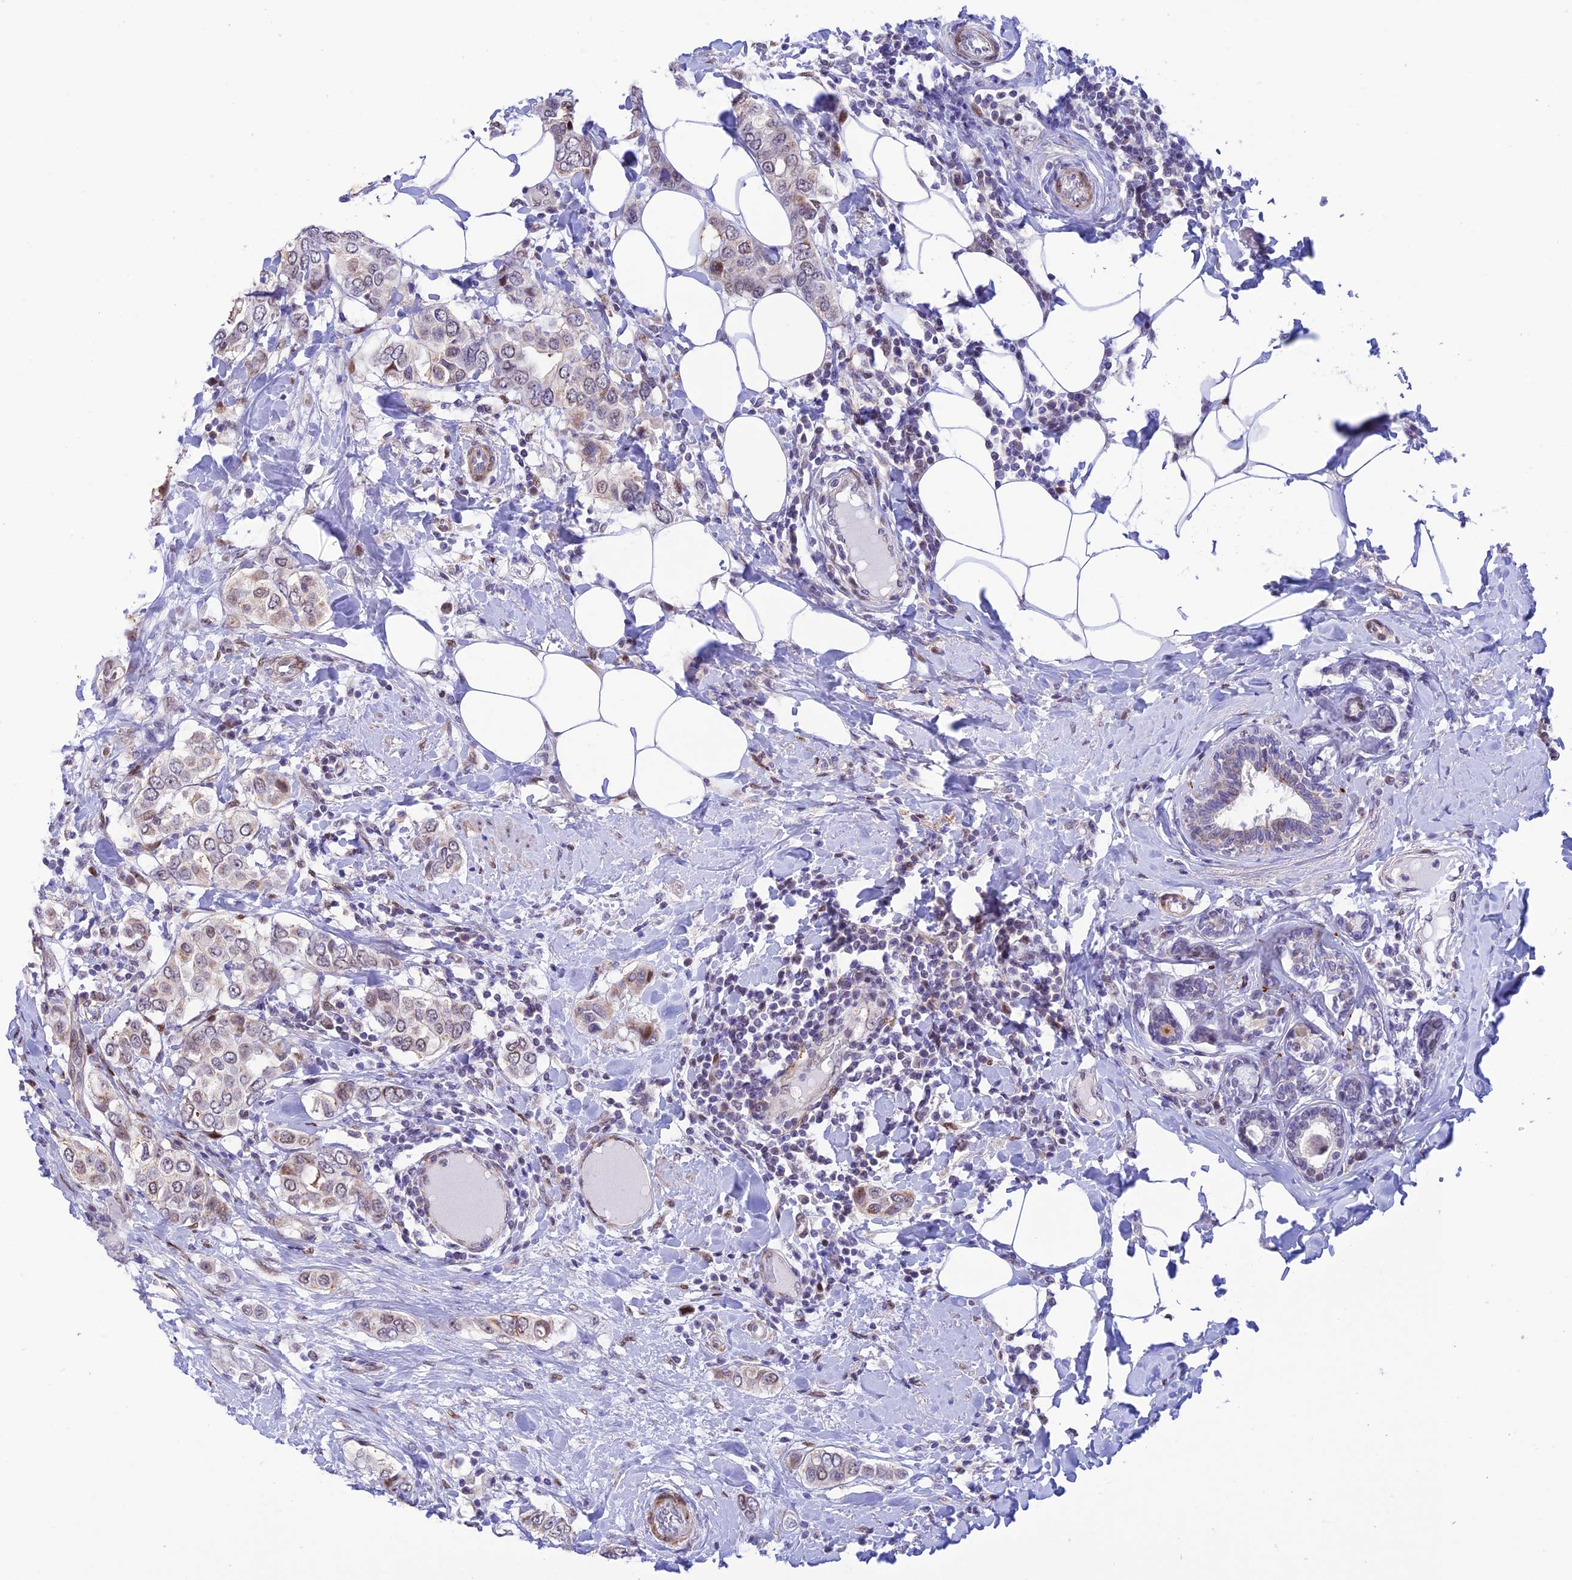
{"staining": {"intensity": "moderate", "quantity": "<25%", "location": "nuclear"}, "tissue": "breast cancer", "cell_type": "Tumor cells", "image_type": "cancer", "snomed": [{"axis": "morphology", "description": "Lobular carcinoma"}, {"axis": "topography", "description": "Breast"}], "caption": "The histopathology image reveals immunohistochemical staining of breast cancer. There is moderate nuclear staining is identified in approximately <25% of tumor cells. The staining is performed using DAB brown chromogen to label protein expression. The nuclei are counter-stained blue using hematoxylin.", "gene": "WDR55", "patient": {"sex": "female", "age": 51}}